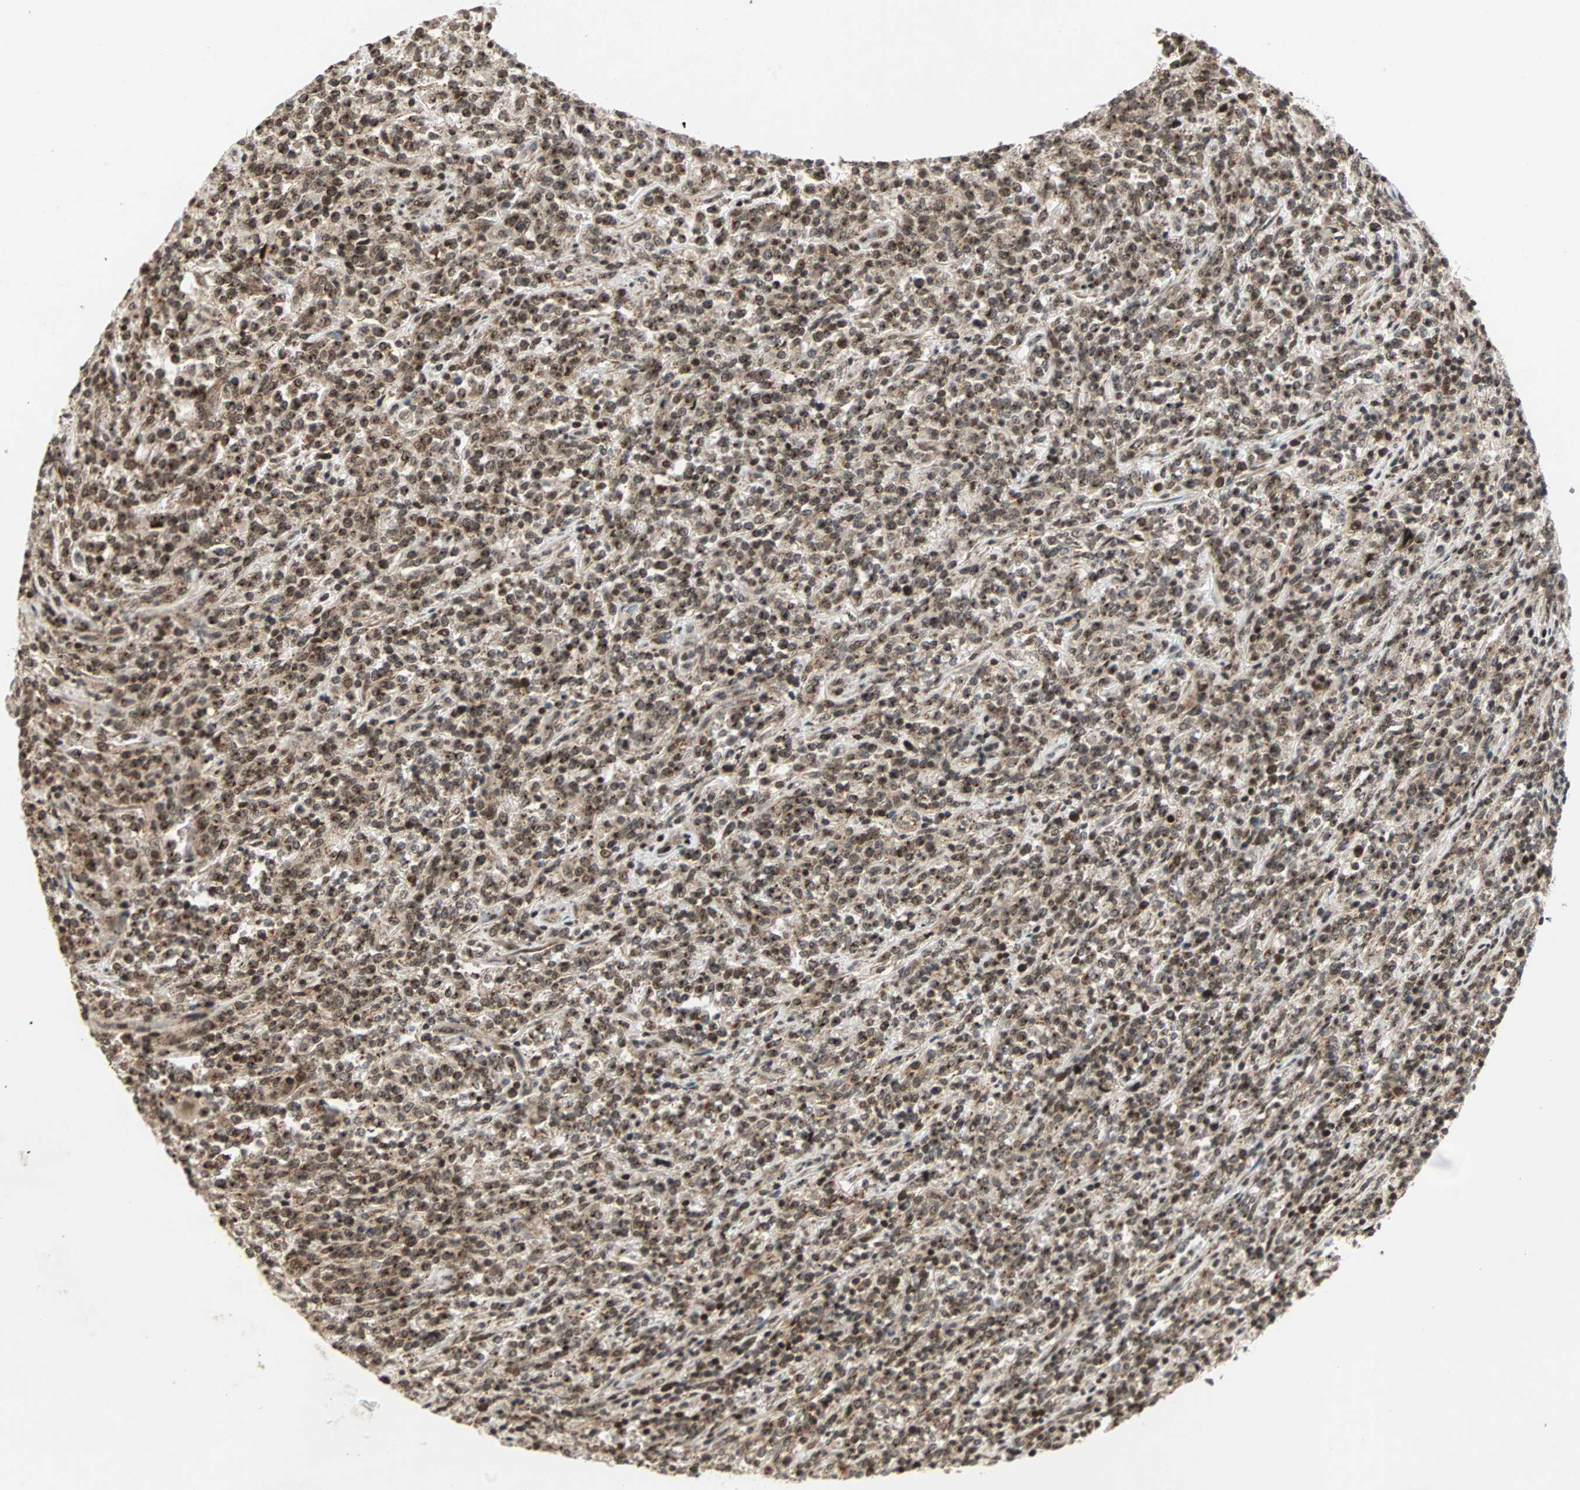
{"staining": {"intensity": "strong", "quantity": ">75%", "location": "nuclear"}, "tissue": "lymphoma", "cell_type": "Tumor cells", "image_type": "cancer", "snomed": [{"axis": "morphology", "description": "Malignant lymphoma, non-Hodgkin's type, High grade"}, {"axis": "topography", "description": "Soft tissue"}], "caption": "High-grade malignant lymphoma, non-Hodgkin's type stained with a protein marker demonstrates strong staining in tumor cells.", "gene": "ZBED9", "patient": {"sex": "male", "age": 18}}